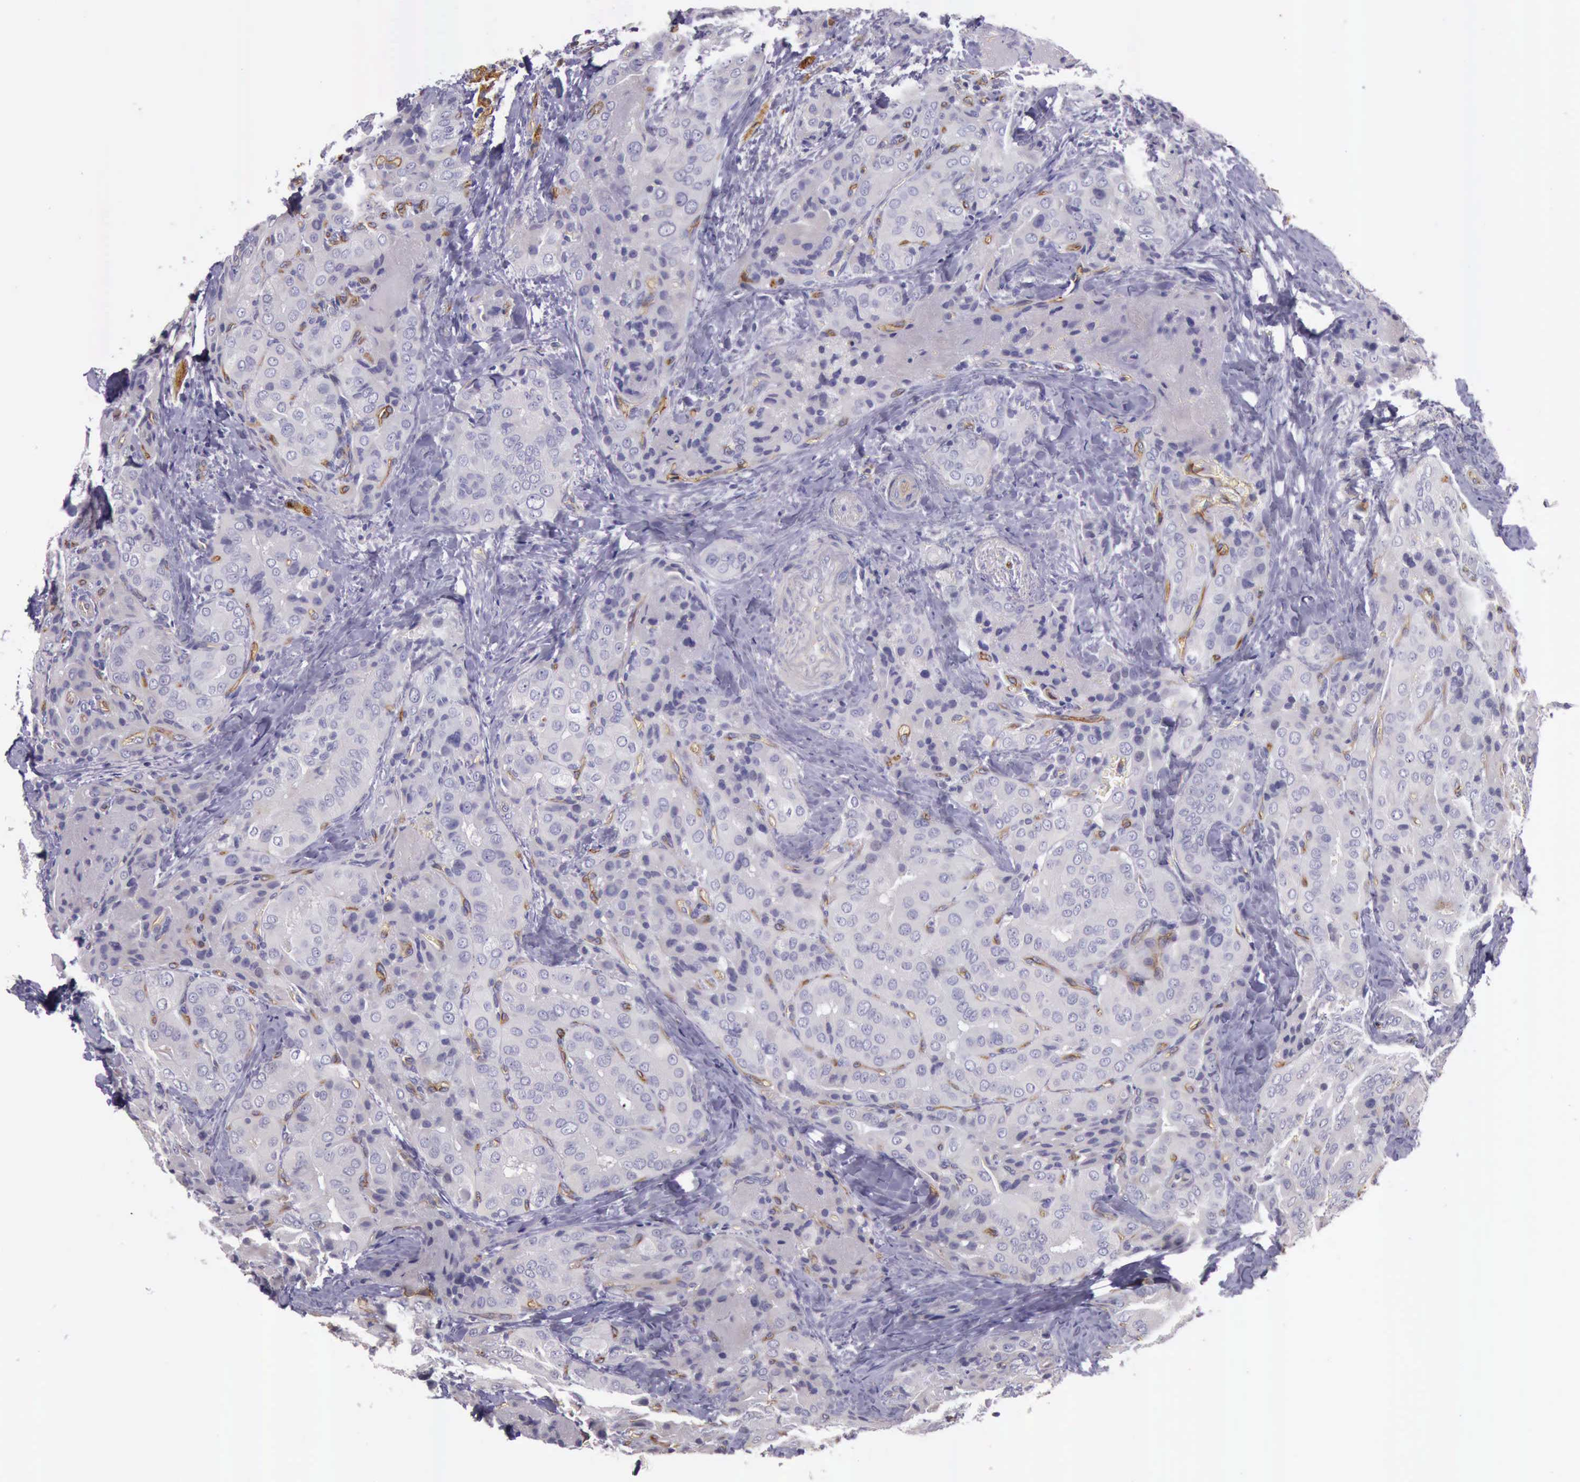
{"staining": {"intensity": "negative", "quantity": "none", "location": "none"}, "tissue": "thyroid cancer", "cell_type": "Tumor cells", "image_type": "cancer", "snomed": [{"axis": "morphology", "description": "Papillary adenocarcinoma, NOS"}, {"axis": "topography", "description": "Thyroid gland"}], "caption": "The immunohistochemistry photomicrograph has no significant staining in tumor cells of papillary adenocarcinoma (thyroid) tissue. Nuclei are stained in blue.", "gene": "TCEANC", "patient": {"sex": "female", "age": 71}}